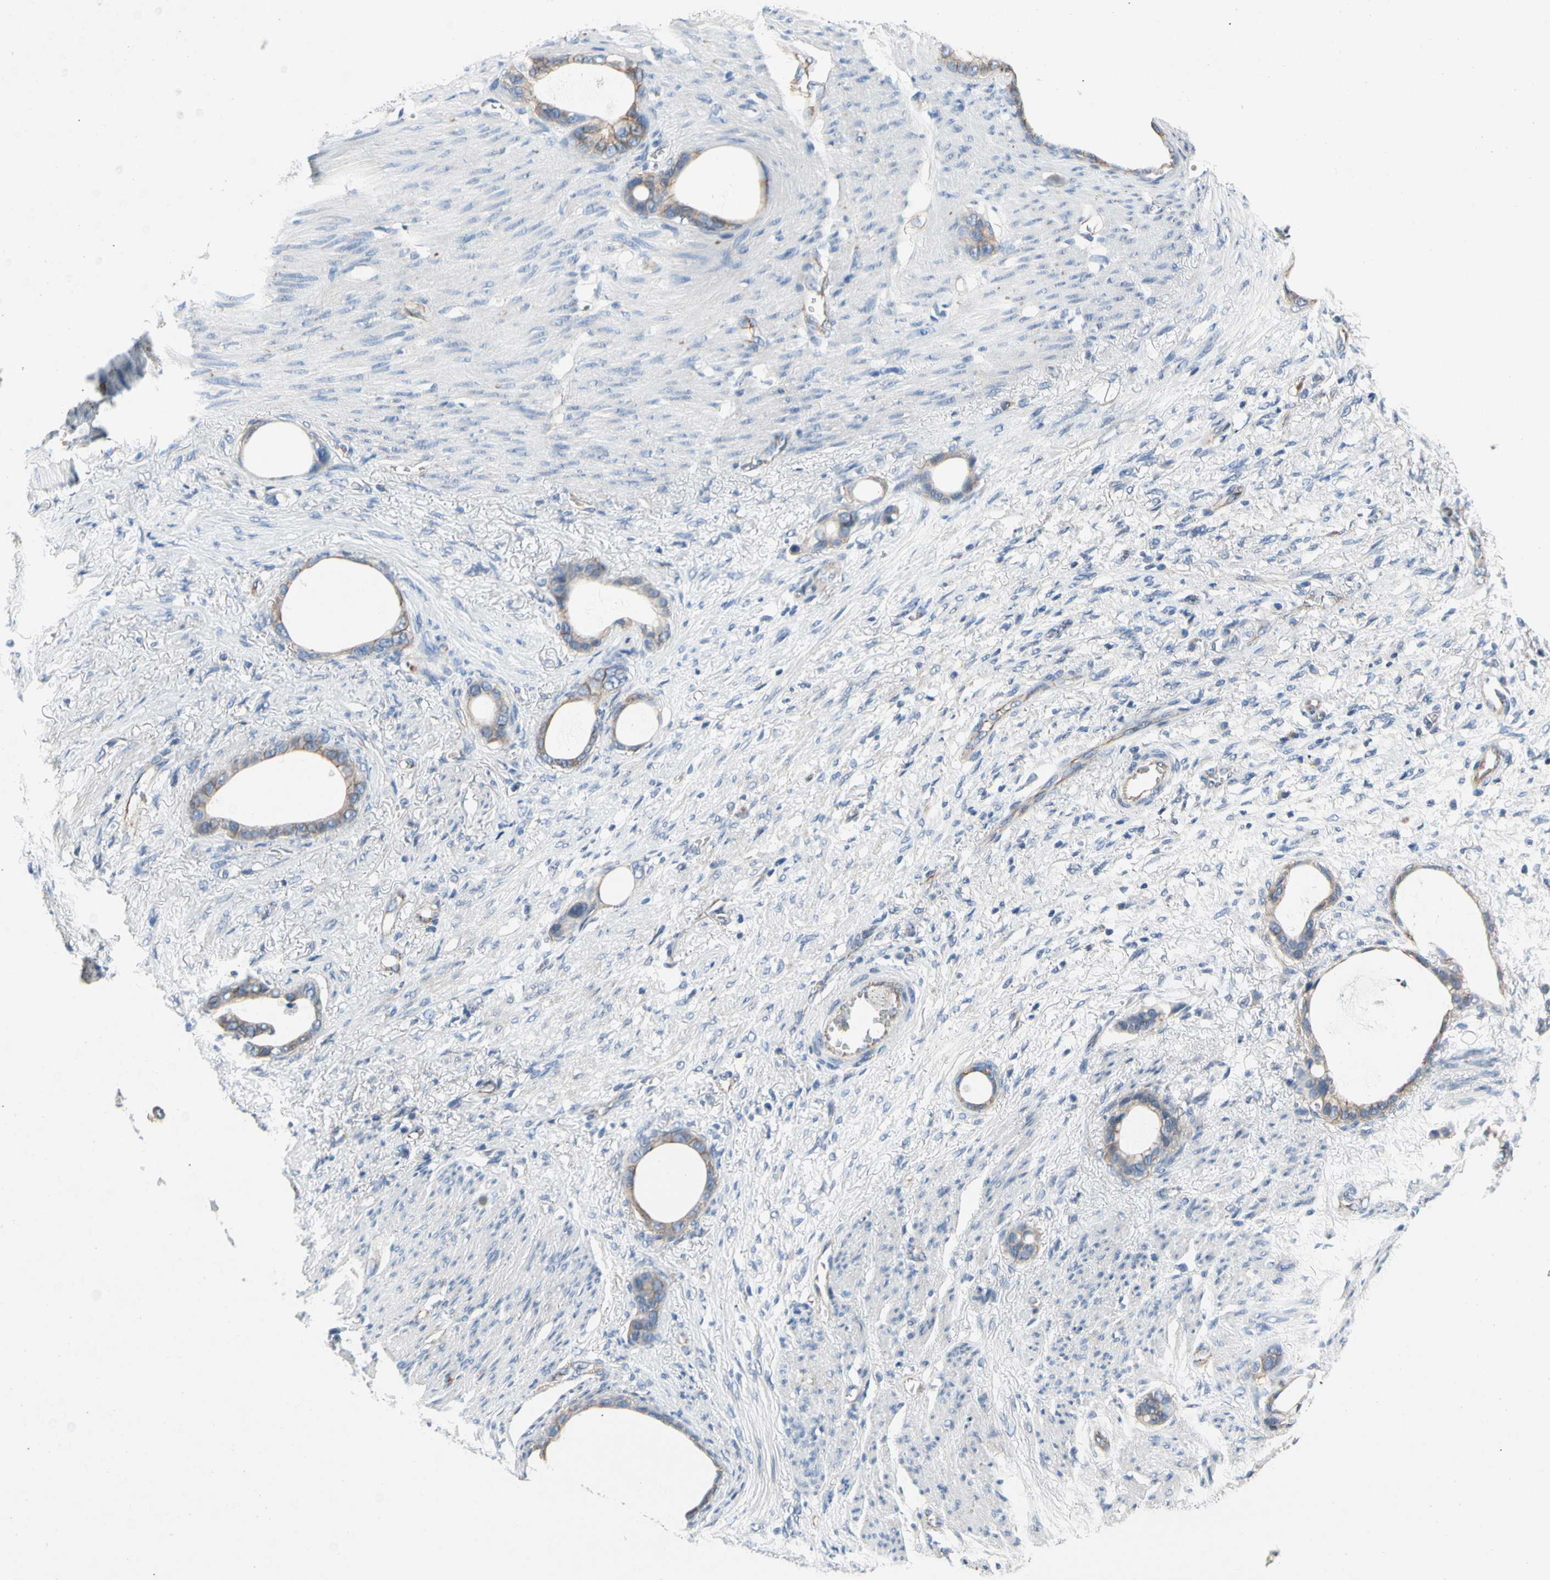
{"staining": {"intensity": "weak", "quantity": "25%-75%", "location": "cytoplasmic/membranous"}, "tissue": "stomach cancer", "cell_type": "Tumor cells", "image_type": "cancer", "snomed": [{"axis": "morphology", "description": "Adenocarcinoma, NOS"}, {"axis": "topography", "description": "Stomach"}], "caption": "A low amount of weak cytoplasmic/membranous positivity is present in approximately 25%-75% of tumor cells in stomach adenocarcinoma tissue.", "gene": "LGR6", "patient": {"sex": "female", "age": 75}}